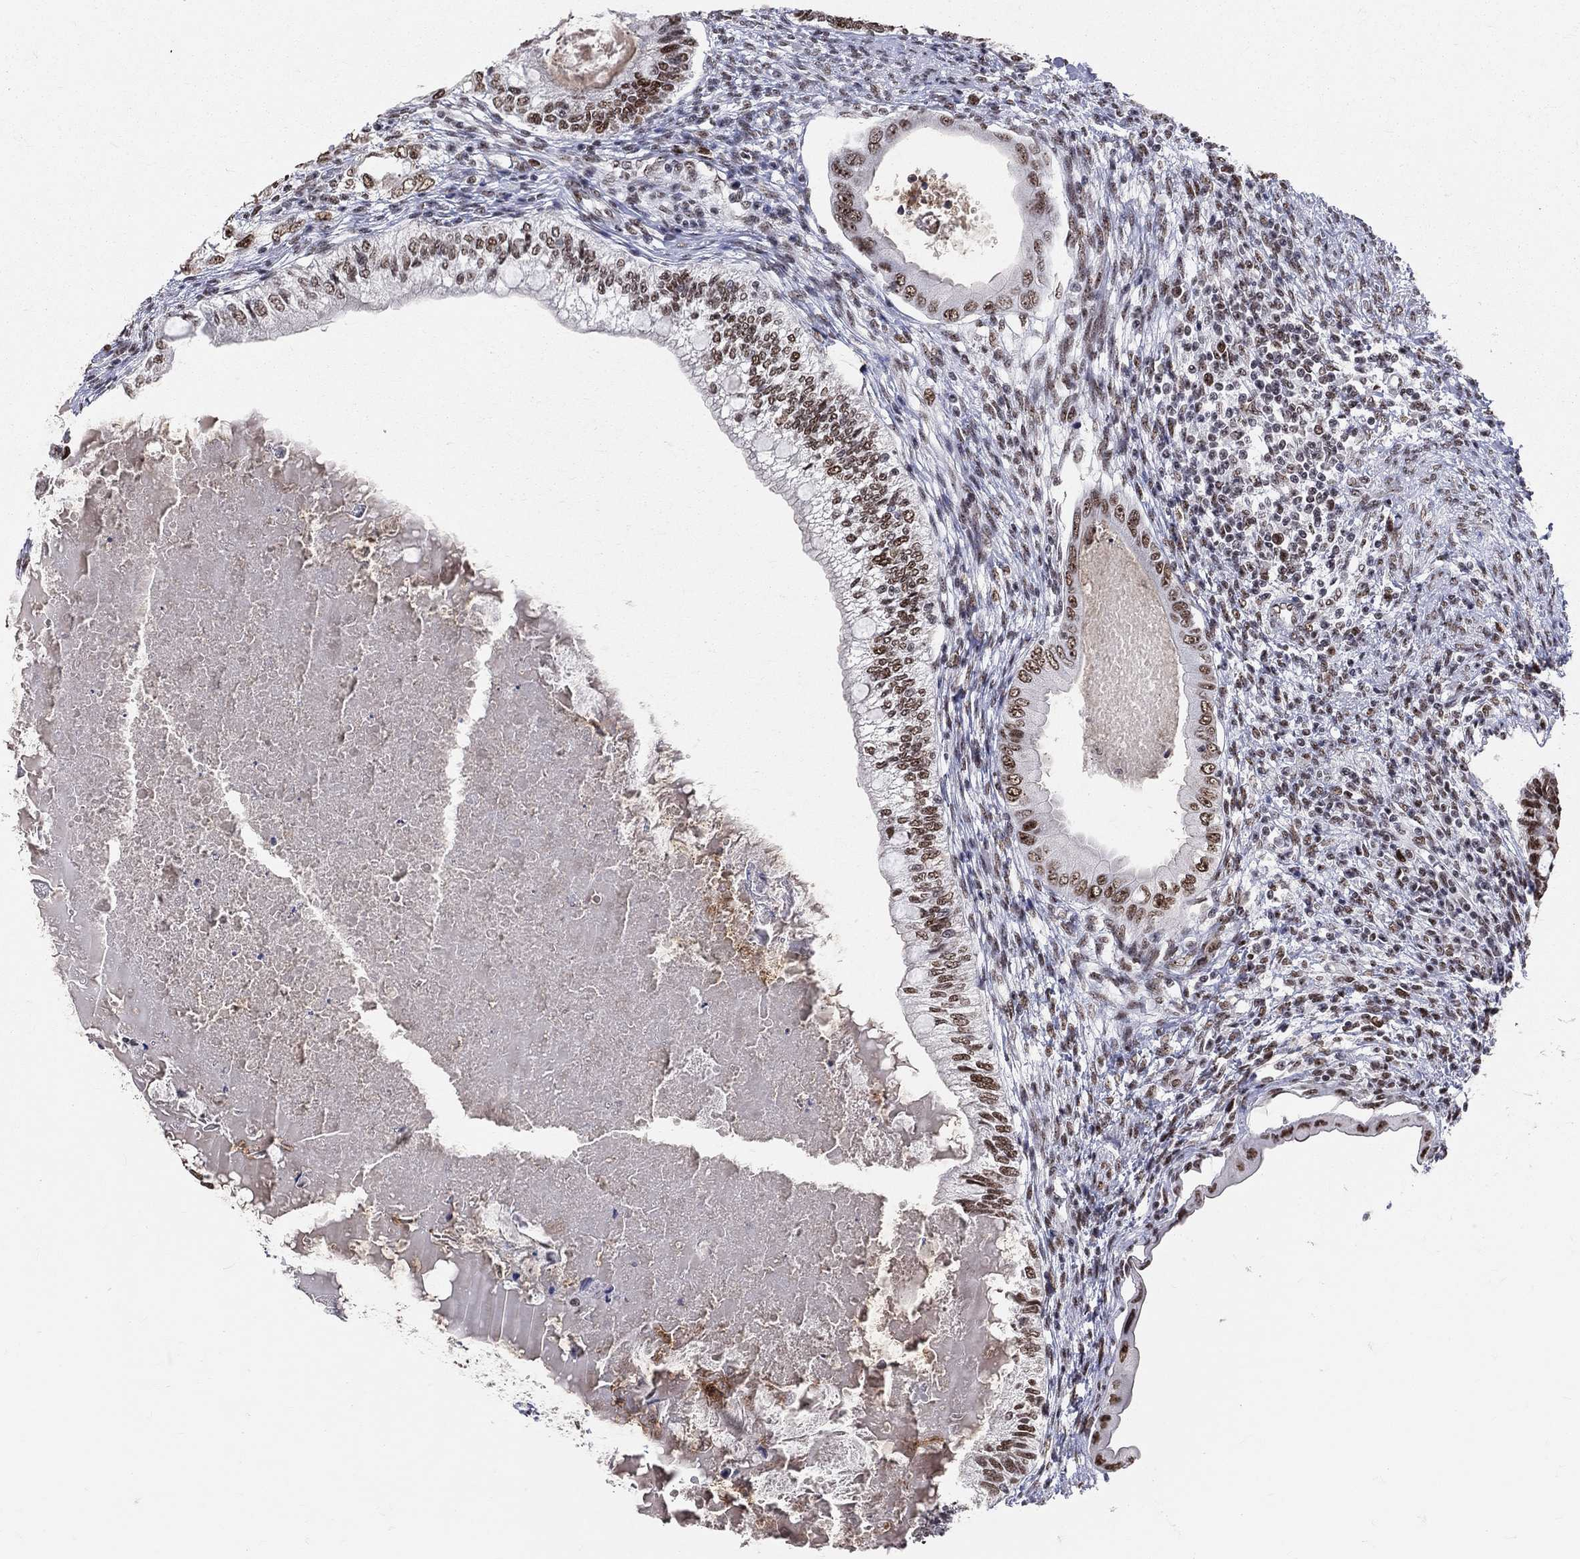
{"staining": {"intensity": "strong", "quantity": ">75%", "location": "nuclear"}, "tissue": "testis cancer", "cell_type": "Tumor cells", "image_type": "cancer", "snomed": [{"axis": "morphology", "description": "Seminoma, NOS"}, {"axis": "morphology", "description": "Carcinoma, Embryonal, NOS"}, {"axis": "topography", "description": "Testis"}], "caption": "An IHC micrograph of neoplastic tissue is shown. Protein staining in brown highlights strong nuclear positivity in testis cancer within tumor cells. (DAB = brown stain, brightfield microscopy at high magnification).", "gene": "CDK7", "patient": {"sex": "male", "age": 41}}